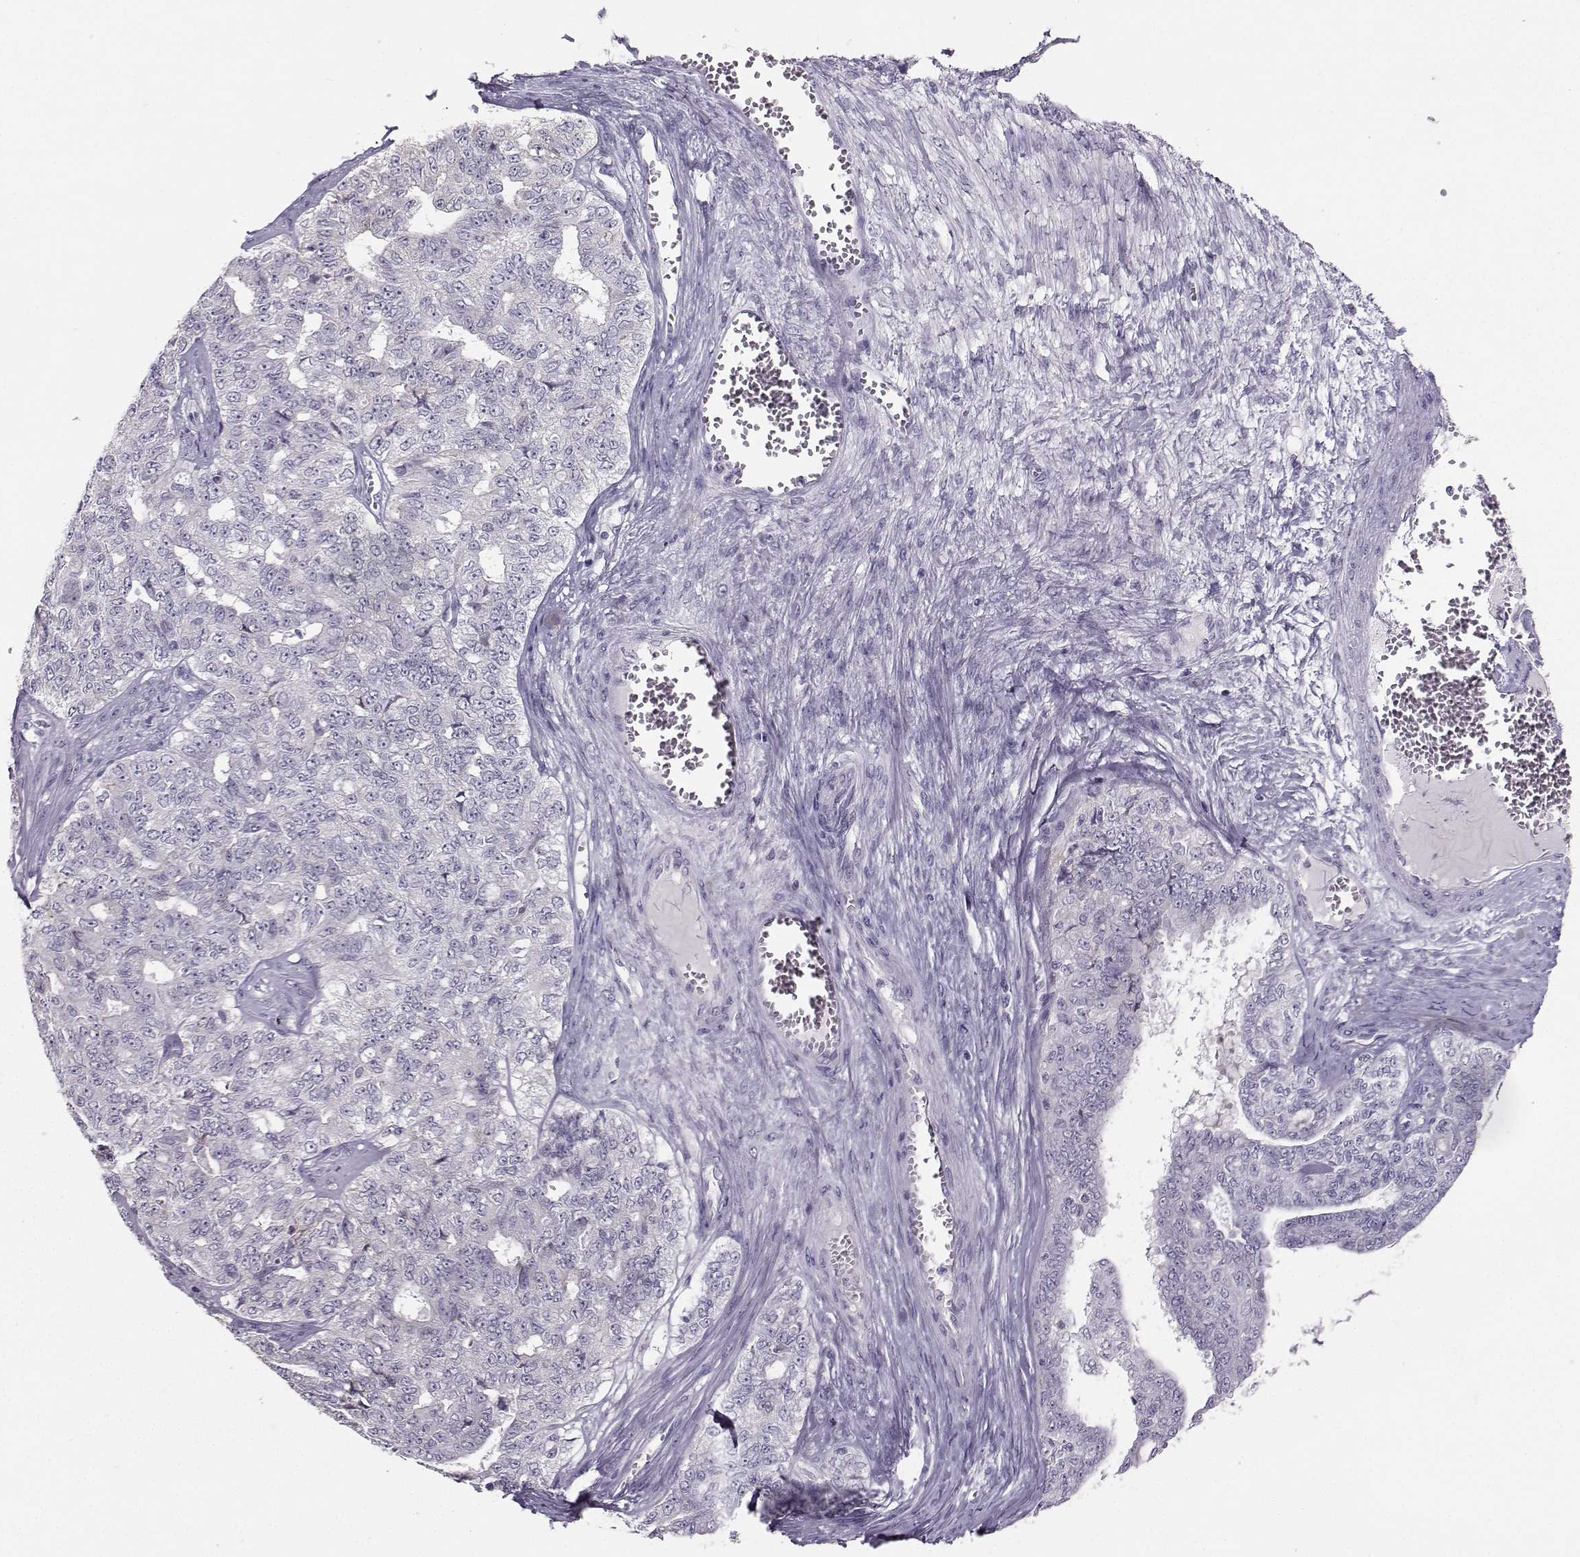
{"staining": {"intensity": "negative", "quantity": "none", "location": "none"}, "tissue": "ovarian cancer", "cell_type": "Tumor cells", "image_type": "cancer", "snomed": [{"axis": "morphology", "description": "Cystadenocarcinoma, serous, NOS"}, {"axis": "topography", "description": "Ovary"}], "caption": "The micrograph exhibits no staining of tumor cells in ovarian serous cystadenocarcinoma.", "gene": "PKP2", "patient": {"sex": "female", "age": 71}}